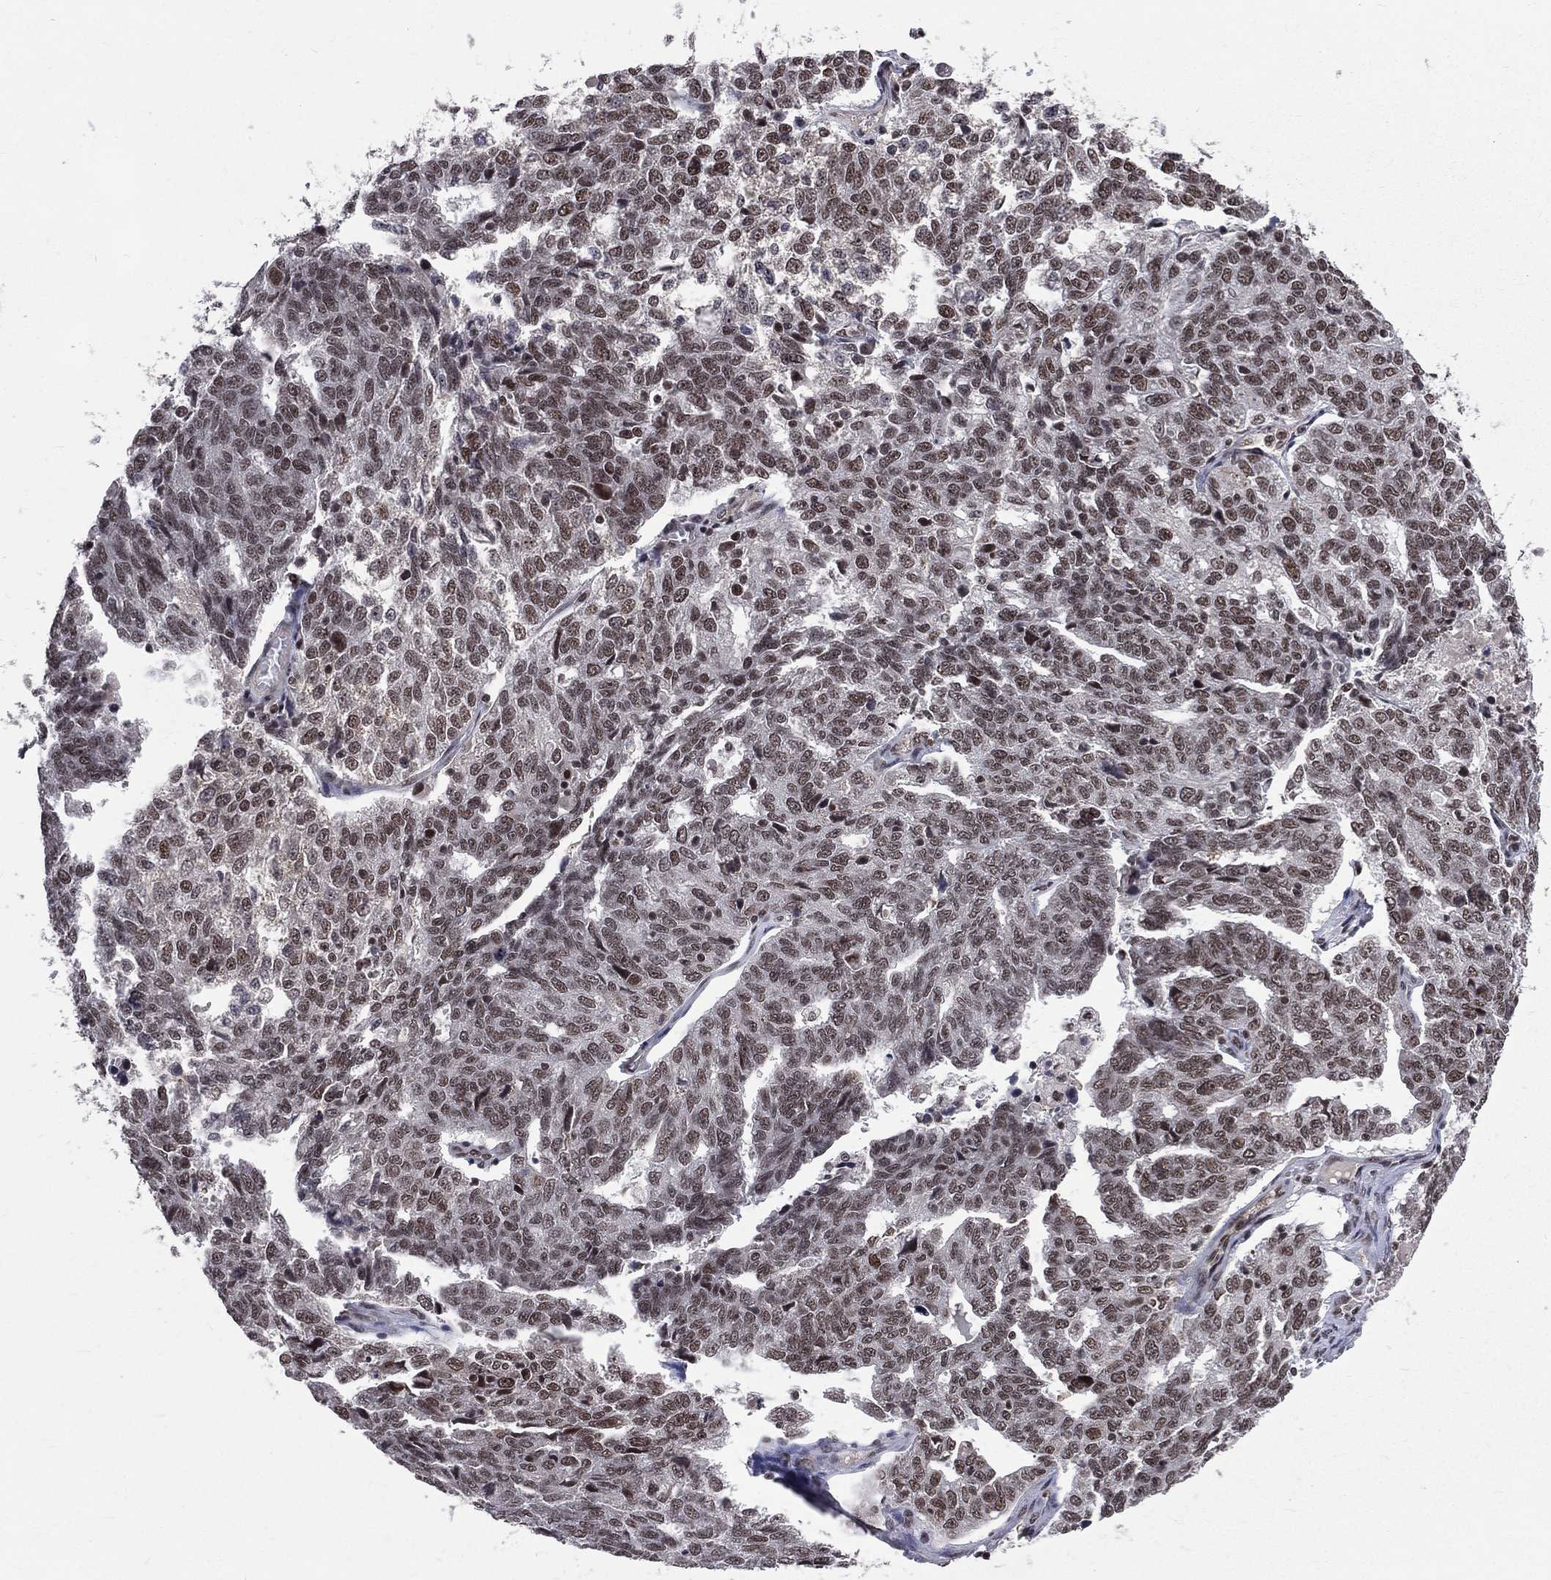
{"staining": {"intensity": "moderate", "quantity": ">75%", "location": "nuclear"}, "tissue": "ovarian cancer", "cell_type": "Tumor cells", "image_type": "cancer", "snomed": [{"axis": "morphology", "description": "Cystadenocarcinoma, serous, NOS"}, {"axis": "topography", "description": "Ovary"}], "caption": "Ovarian serous cystadenocarcinoma was stained to show a protein in brown. There is medium levels of moderate nuclear positivity in approximately >75% of tumor cells.", "gene": "SMC3", "patient": {"sex": "female", "age": 71}}